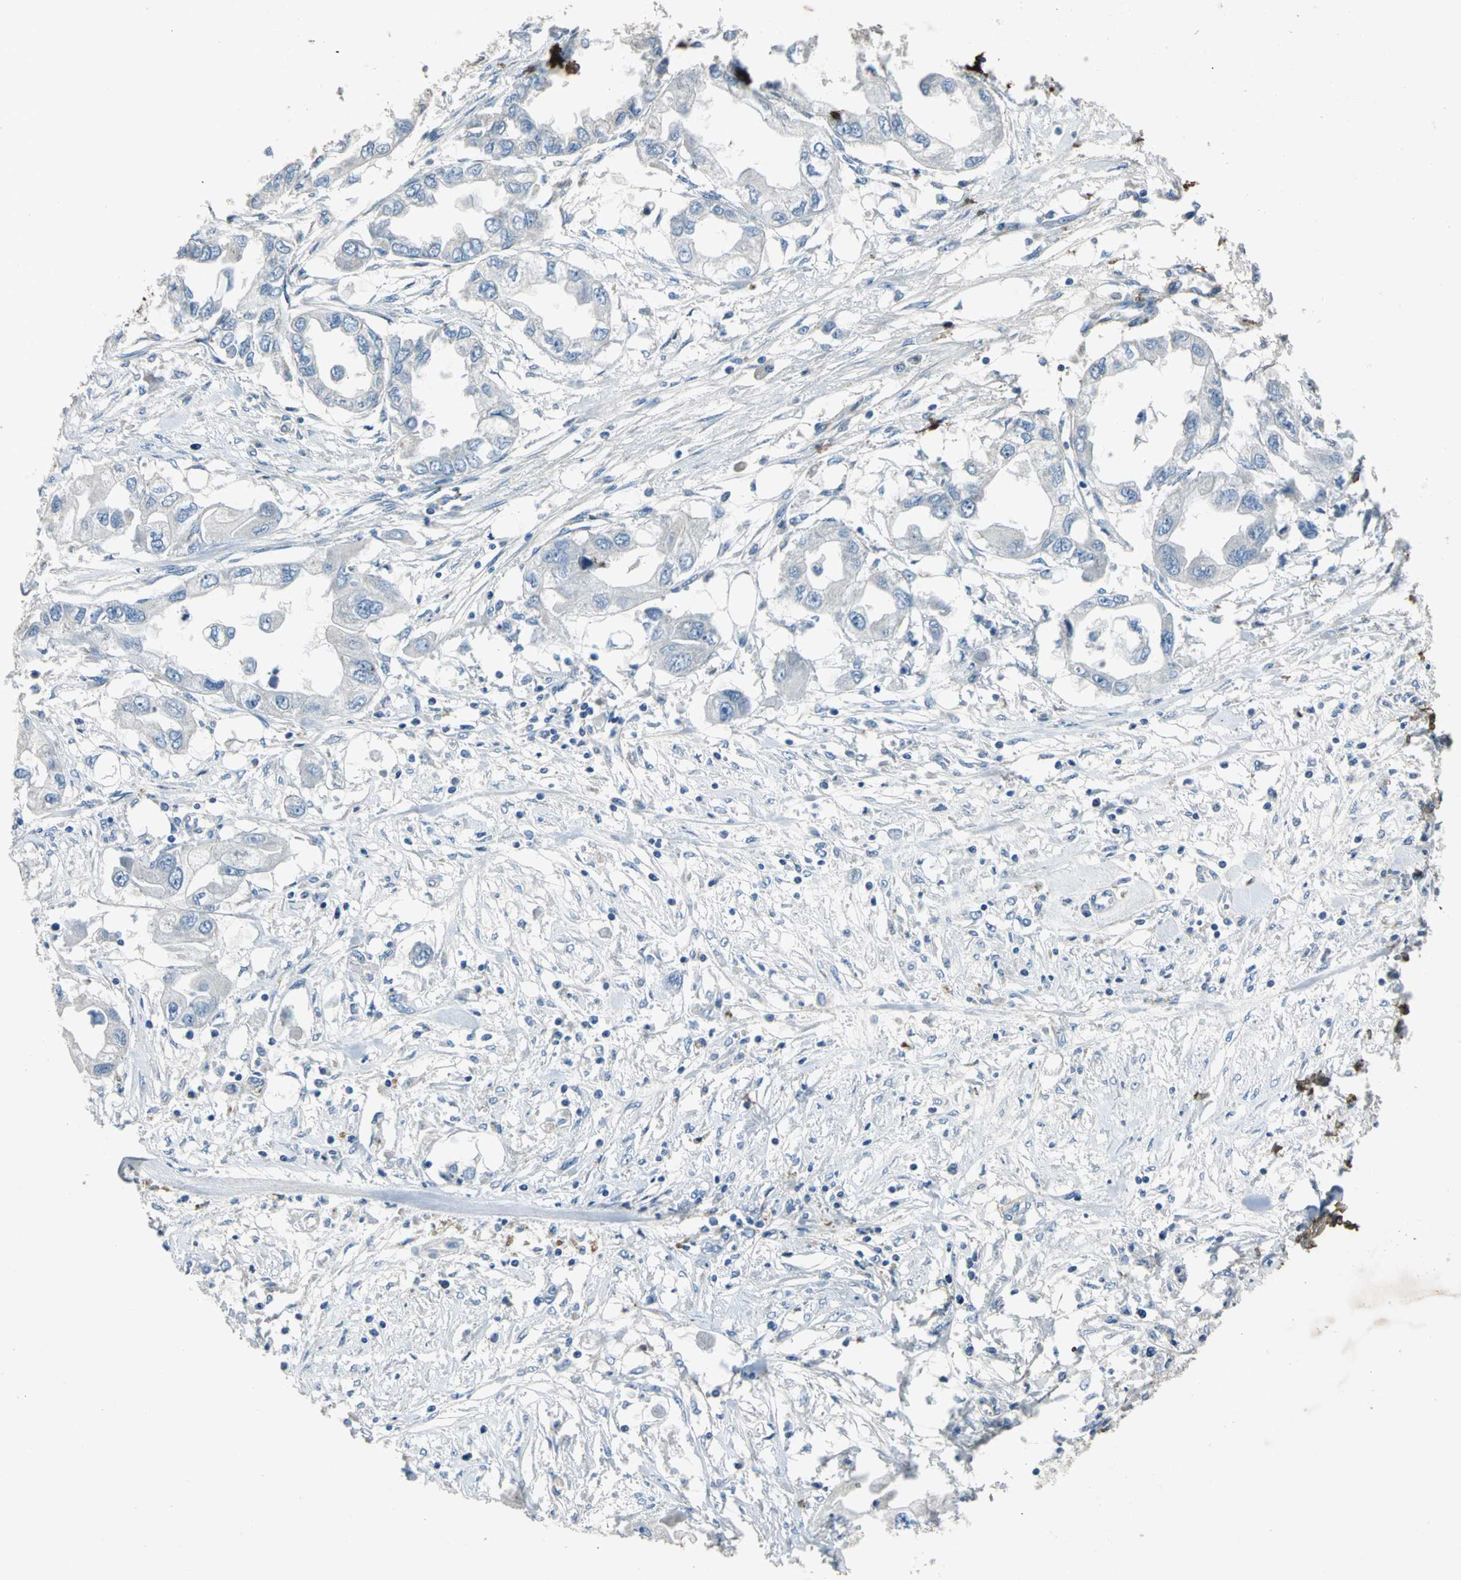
{"staining": {"intensity": "negative", "quantity": "none", "location": "none"}, "tissue": "endometrial cancer", "cell_type": "Tumor cells", "image_type": "cancer", "snomed": [{"axis": "morphology", "description": "Adenocarcinoma, NOS"}, {"axis": "topography", "description": "Endometrium"}], "caption": "This is an immunohistochemistry (IHC) photomicrograph of human endometrial cancer. There is no expression in tumor cells.", "gene": "EFNB3", "patient": {"sex": "female", "age": 67}}